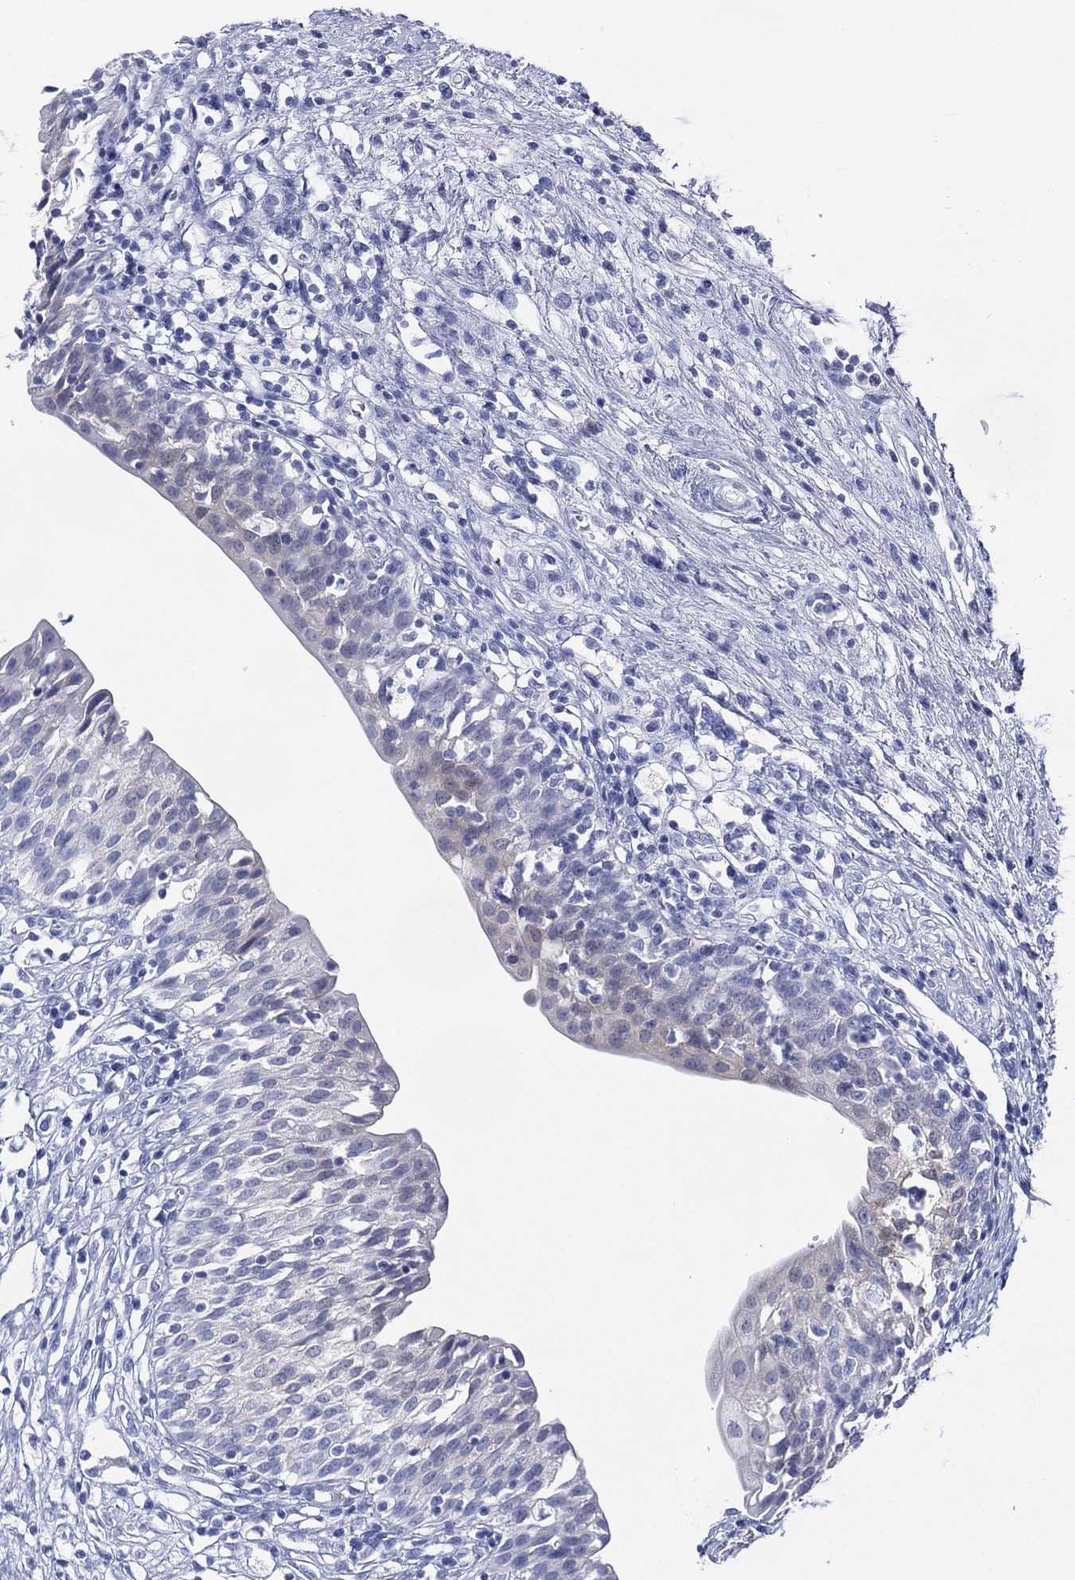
{"staining": {"intensity": "negative", "quantity": "none", "location": "none"}, "tissue": "urinary bladder", "cell_type": "Urothelial cells", "image_type": "normal", "snomed": [{"axis": "morphology", "description": "Normal tissue, NOS"}, {"axis": "topography", "description": "Urinary bladder"}], "caption": "The photomicrograph demonstrates no staining of urothelial cells in normal urinary bladder.", "gene": "DSG1", "patient": {"sex": "male", "age": 76}}